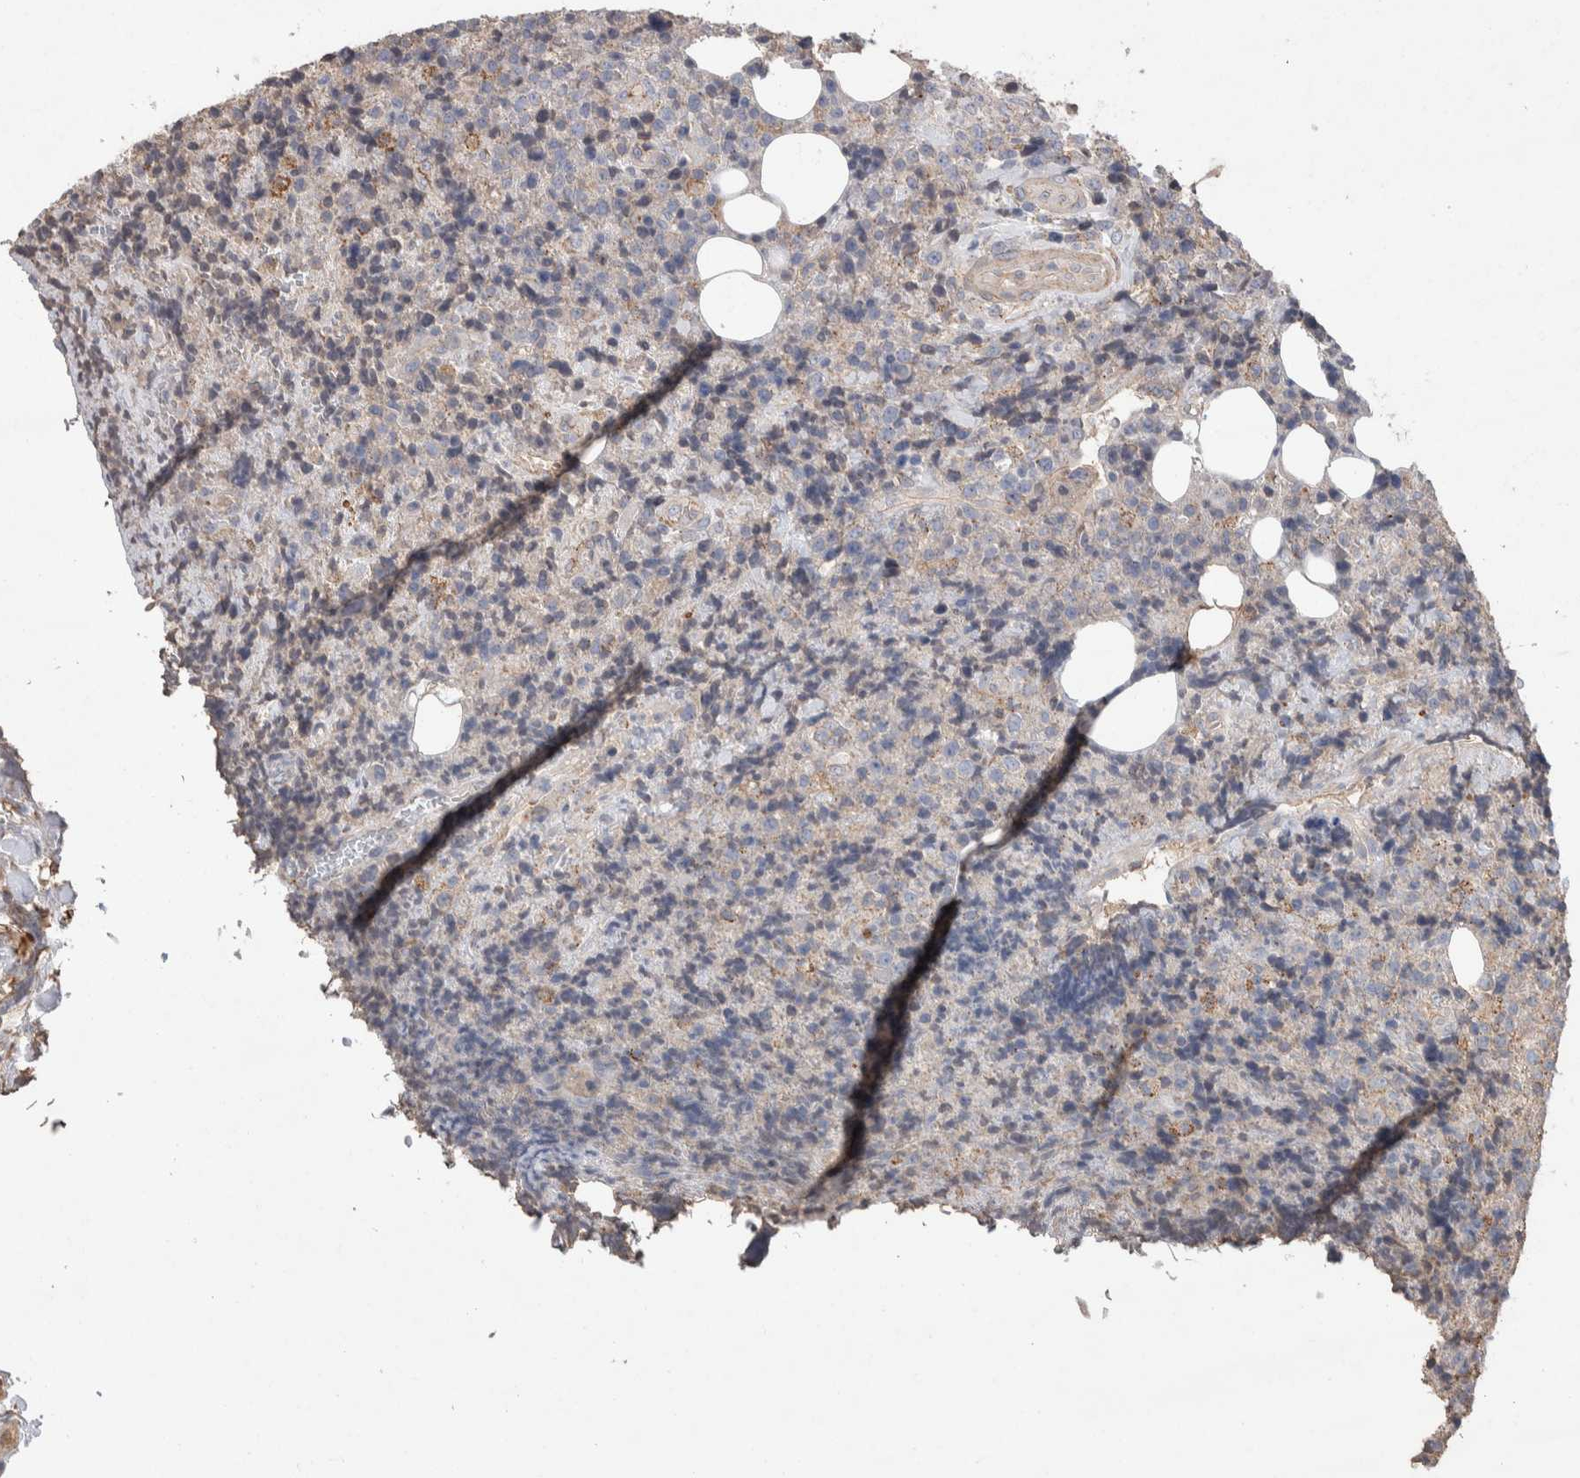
{"staining": {"intensity": "negative", "quantity": "none", "location": "none"}, "tissue": "lymphoma", "cell_type": "Tumor cells", "image_type": "cancer", "snomed": [{"axis": "morphology", "description": "Malignant lymphoma, non-Hodgkin's type, High grade"}, {"axis": "topography", "description": "Lymph node"}], "caption": "Tumor cells are negative for brown protein staining in lymphoma.", "gene": "GCNA", "patient": {"sex": "male", "age": 13}}